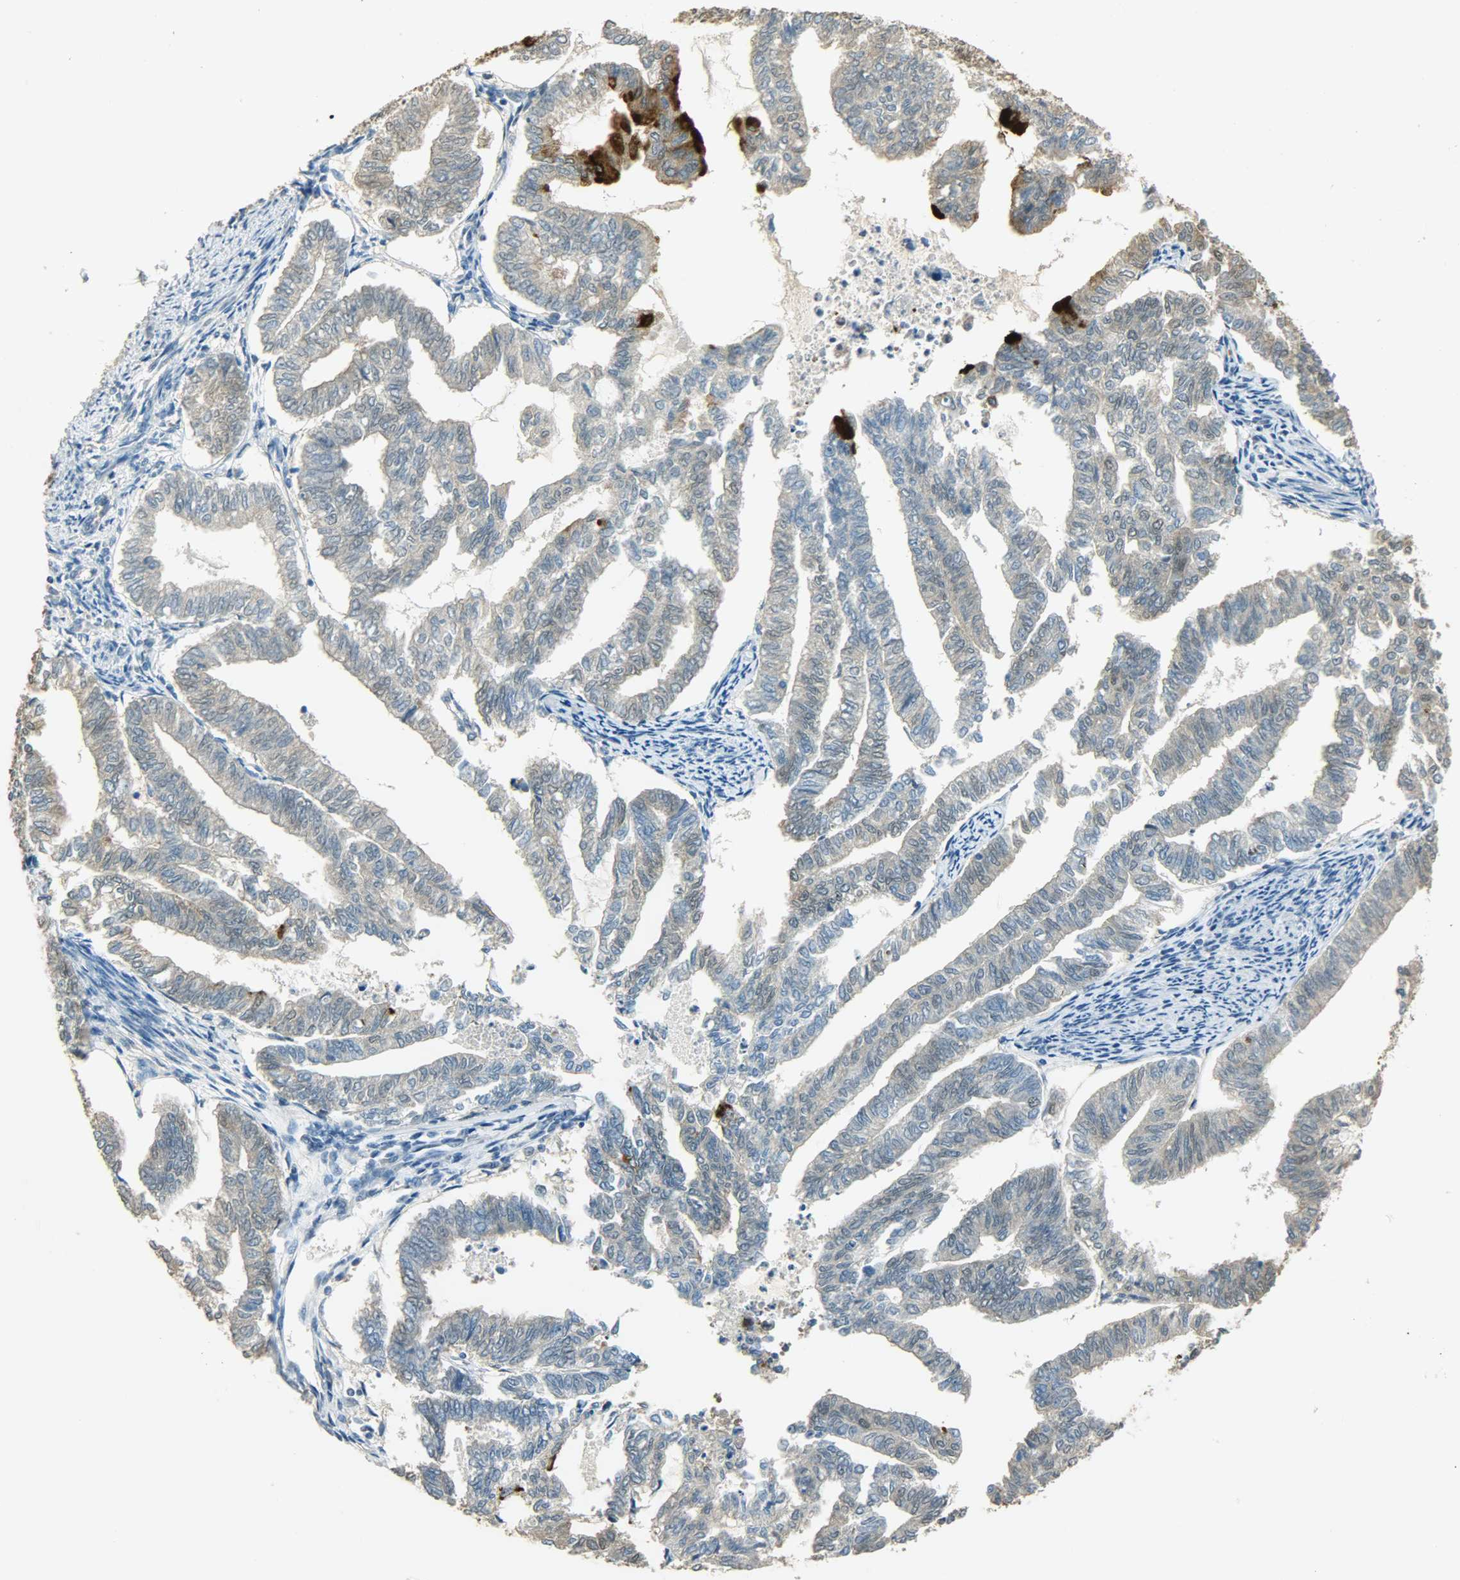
{"staining": {"intensity": "strong", "quantity": "<25%", "location": "cytoplasmic/membranous"}, "tissue": "endometrial cancer", "cell_type": "Tumor cells", "image_type": "cancer", "snomed": [{"axis": "morphology", "description": "Adenocarcinoma, NOS"}, {"axis": "topography", "description": "Endometrium"}], "caption": "Approximately <25% of tumor cells in endometrial cancer demonstrate strong cytoplasmic/membranous protein positivity as visualized by brown immunohistochemical staining.", "gene": "PRMT5", "patient": {"sex": "female", "age": 79}}